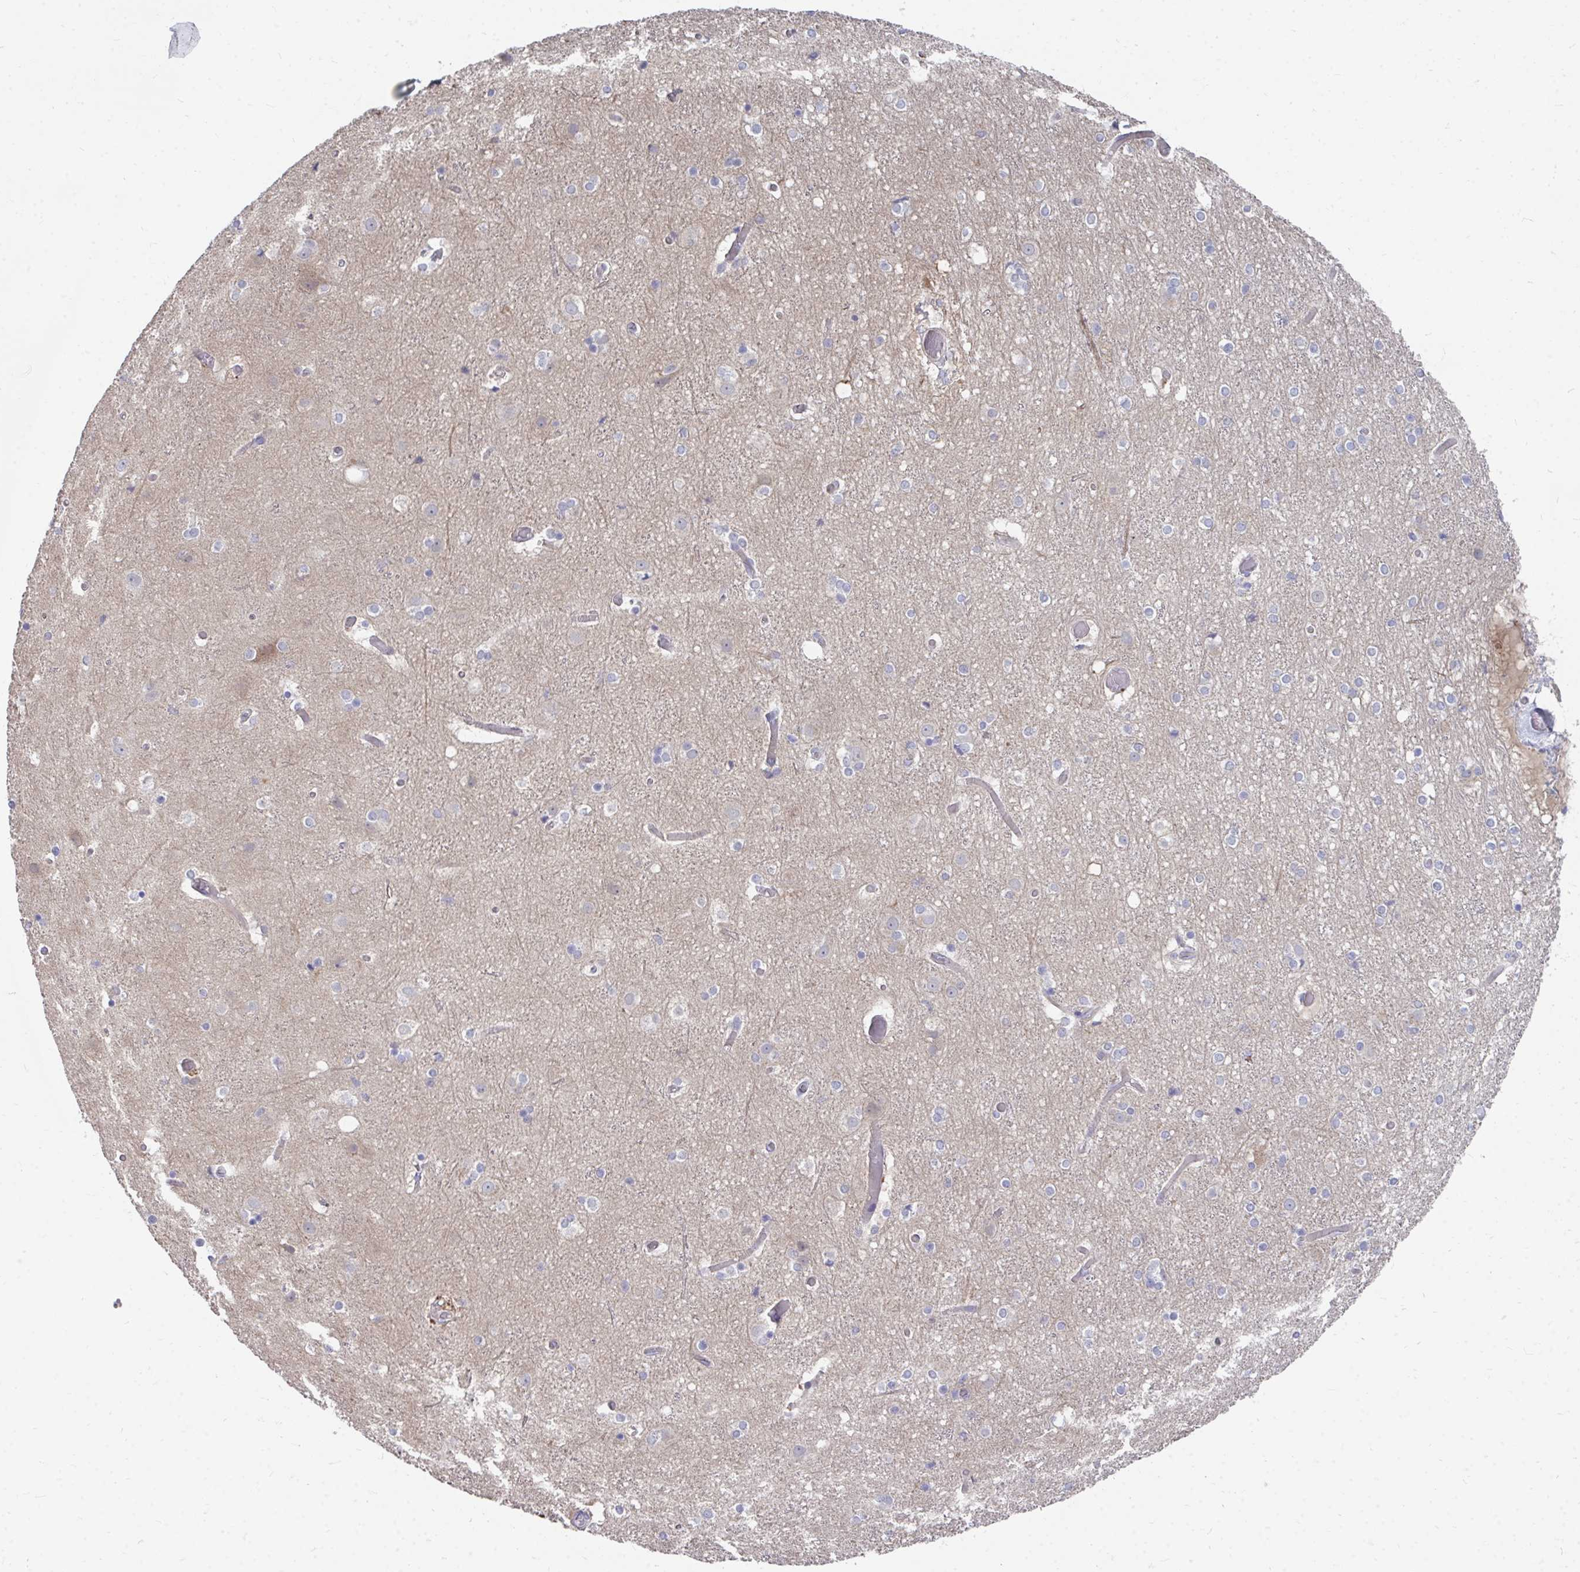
{"staining": {"intensity": "negative", "quantity": "none", "location": "none"}, "tissue": "cerebral cortex", "cell_type": "Endothelial cells", "image_type": "normal", "snomed": [{"axis": "morphology", "description": "Normal tissue, NOS"}, {"axis": "topography", "description": "Cerebral cortex"}], "caption": "Cerebral cortex stained for a protein using IHC reveals no expression endothelial cells.", "gene": "MROH8", "patient": {"sex": "female", "age": 52}}